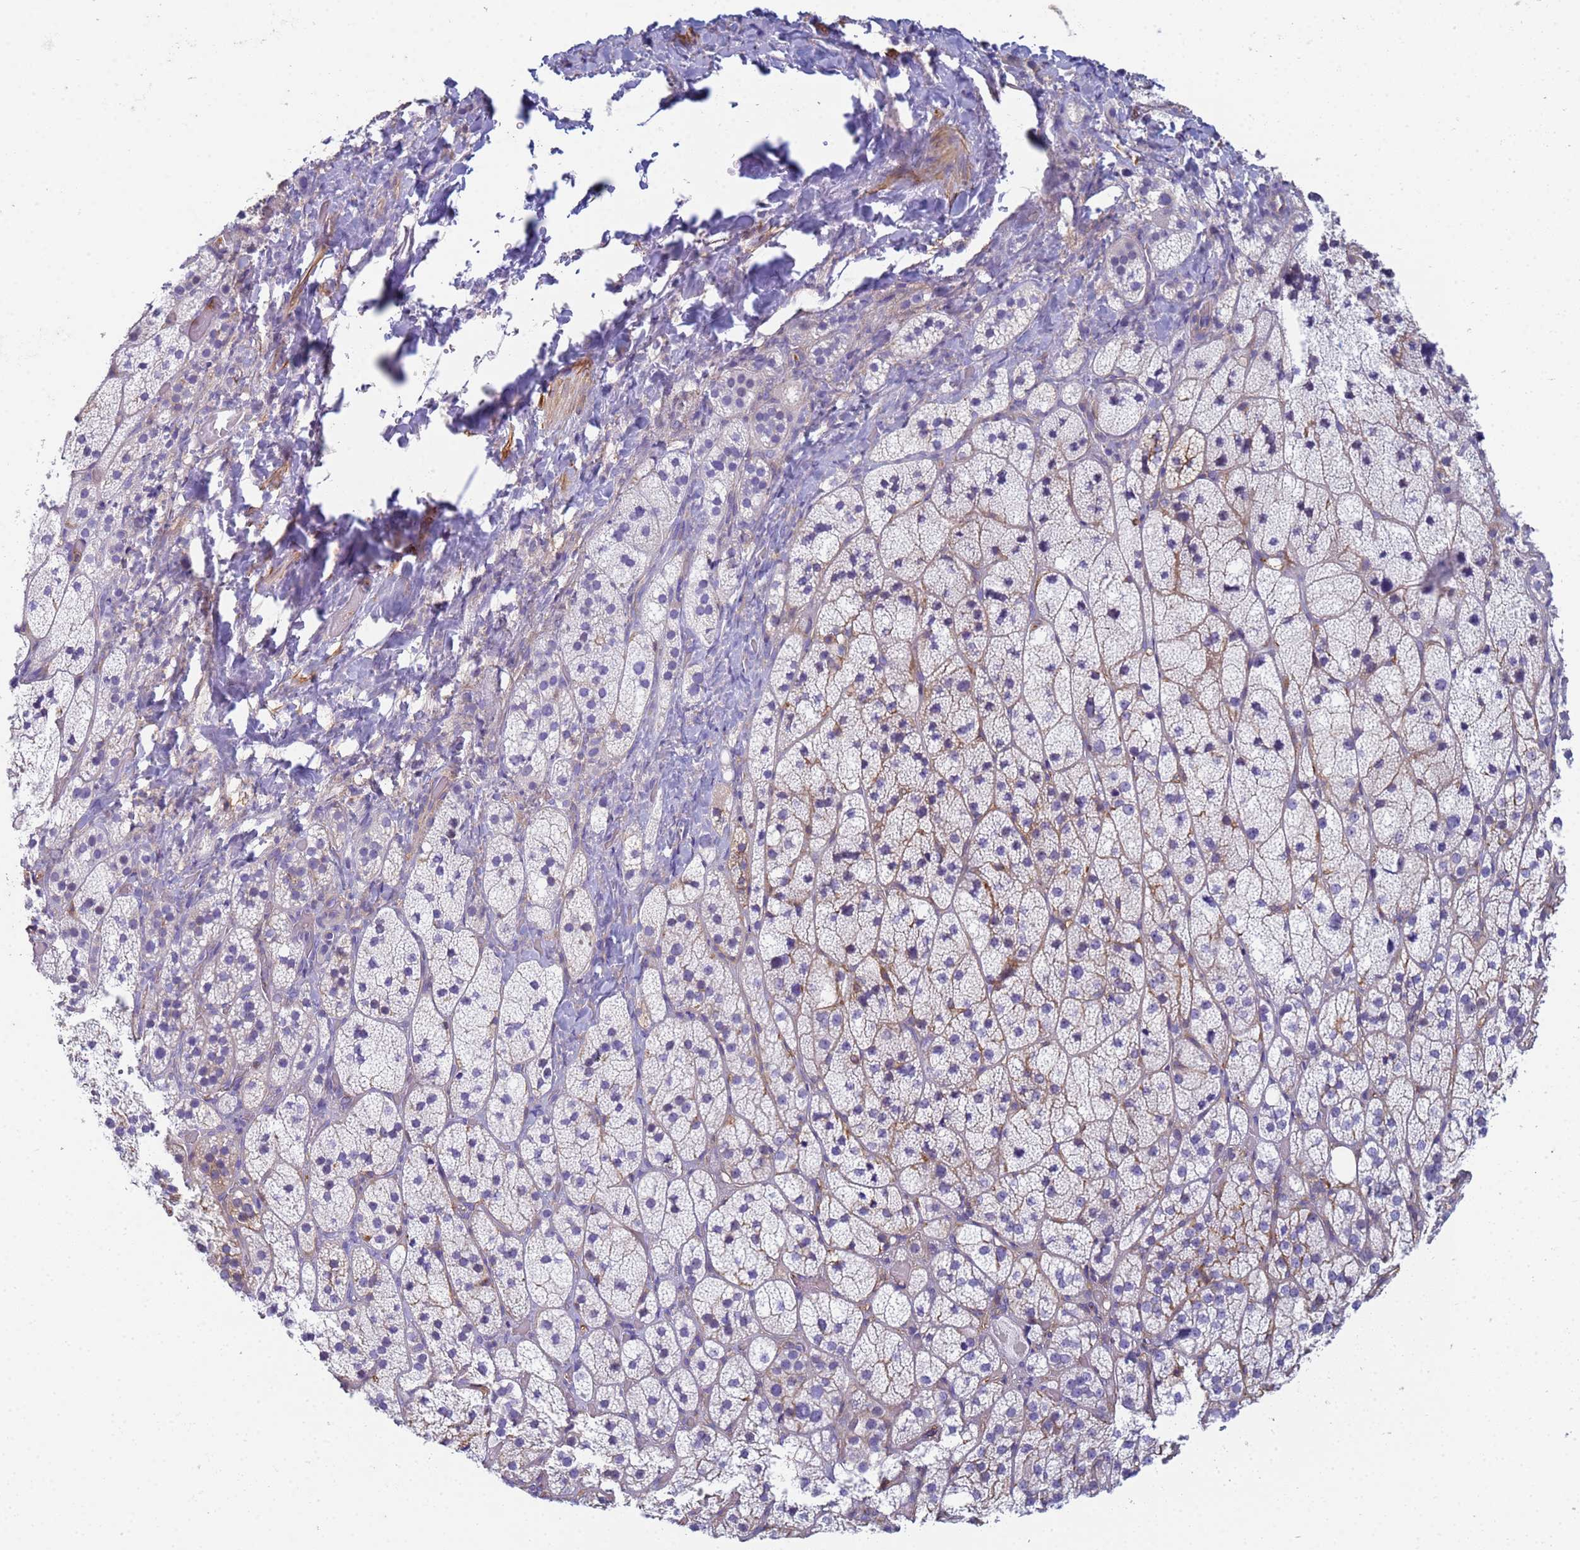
{"staining": {"intensity": "negative", "quantity": "none", "location": "none"}, "tissue": "adrenal gland", "cell_type": "Glandular cells", "image_type": "normal", "snomed": [{"axis": "morphology", "description": "Normal tissue, NOS"}, {"axis": "topography", "description": "Adrenal gland"}], "caption": "A high-resolution histopathology image shows IHC staining of unremarkable adrenal gland, which reveals no significant staining in glandular cells.", "gene": "ZNG1A", "patient": {"sex": "male", "age": 61}}